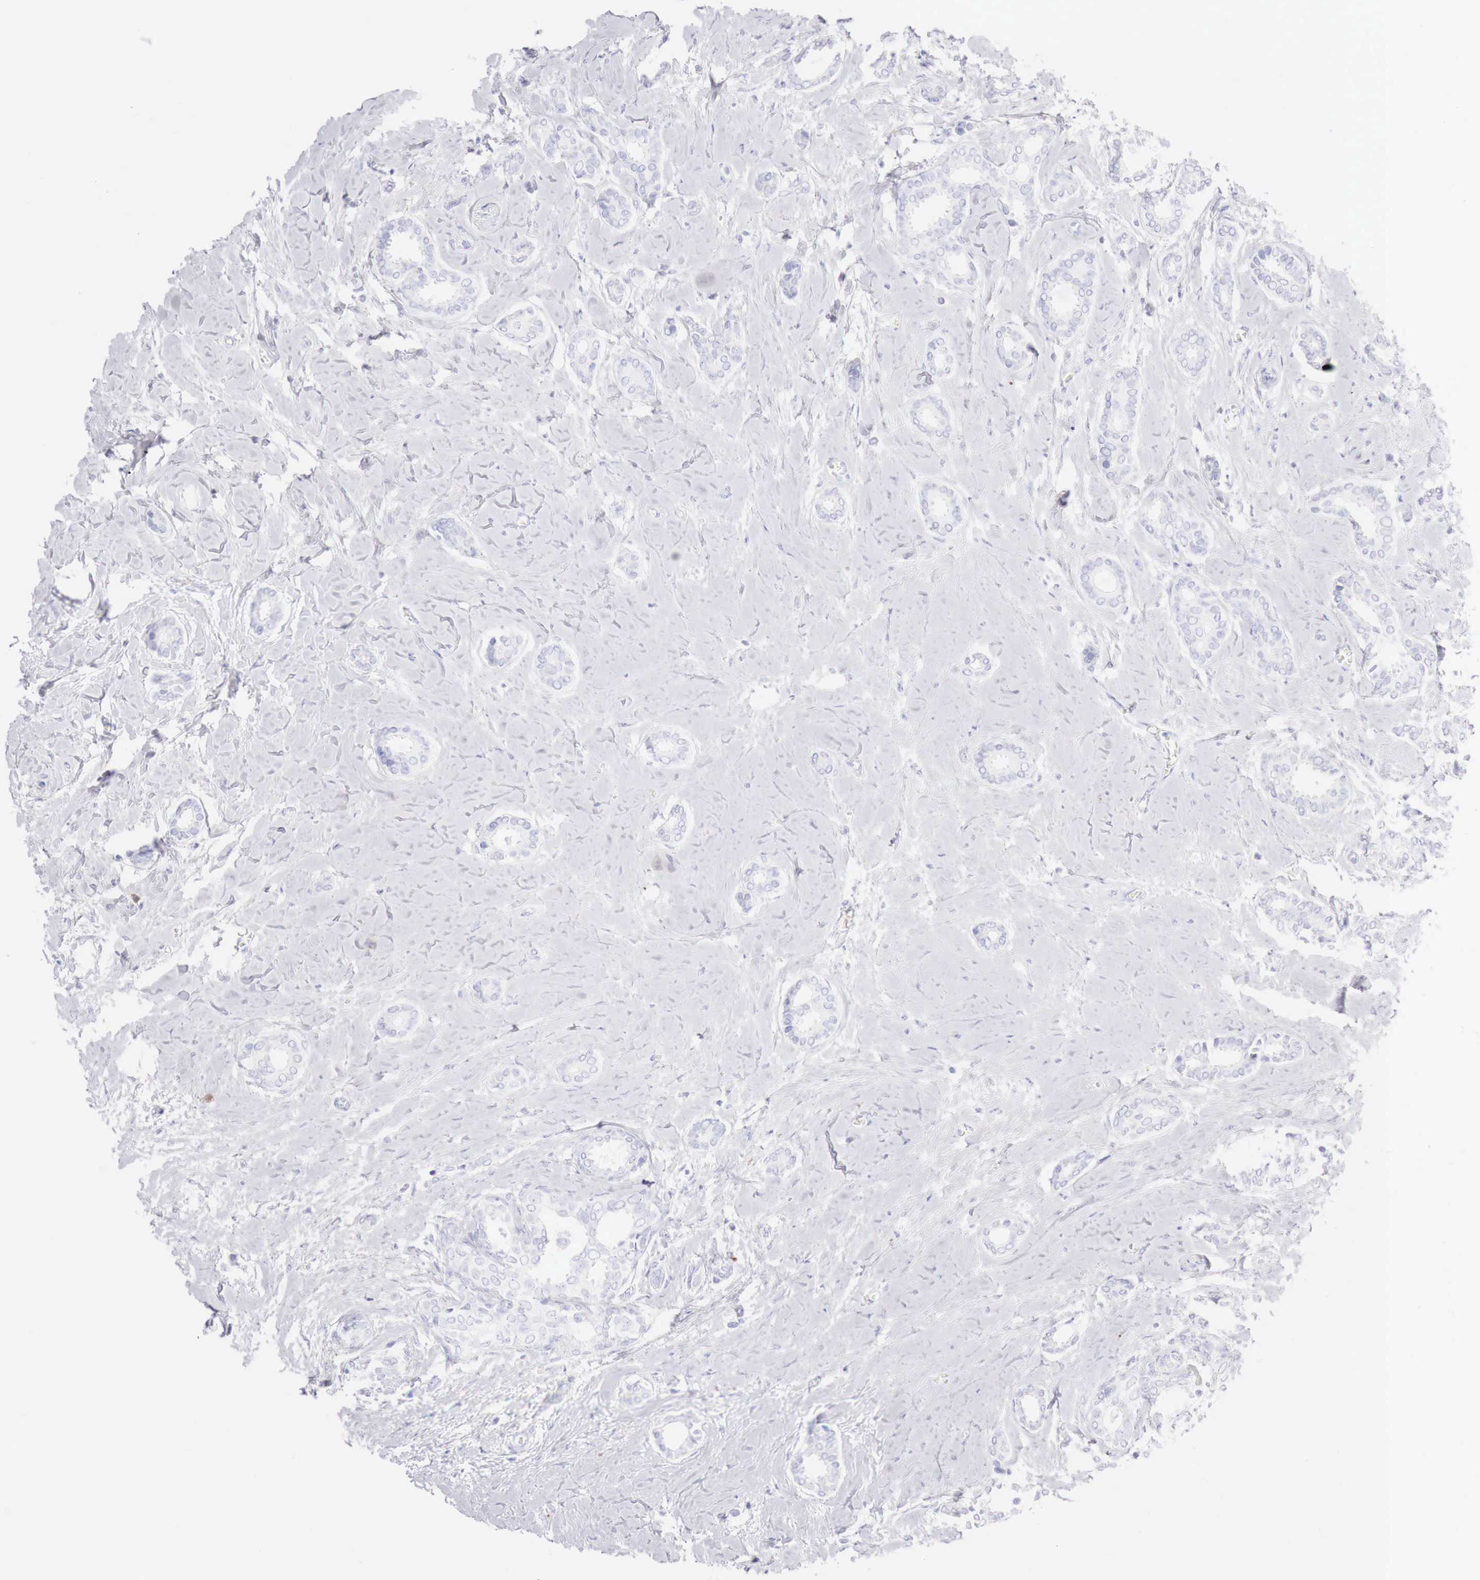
{"staining": {"intensity": "negative", "quantity": "none", "location": "none"}, "tissue": "breast cancer", "cell_type": "Tumor cells", "image_type": "cancer", "snomed": [{"axis": "morphology", "description": "Duct carcinoma"}, {"axis": "topography", "description": "Breast"}], "caption": "This is an immunohistochemistry (IHC) image of invasive ductal carcinoma (breast). There is no expression in tumor cells.", "gene": "INHA", "patient": {"sex": "female", "age": 50}}